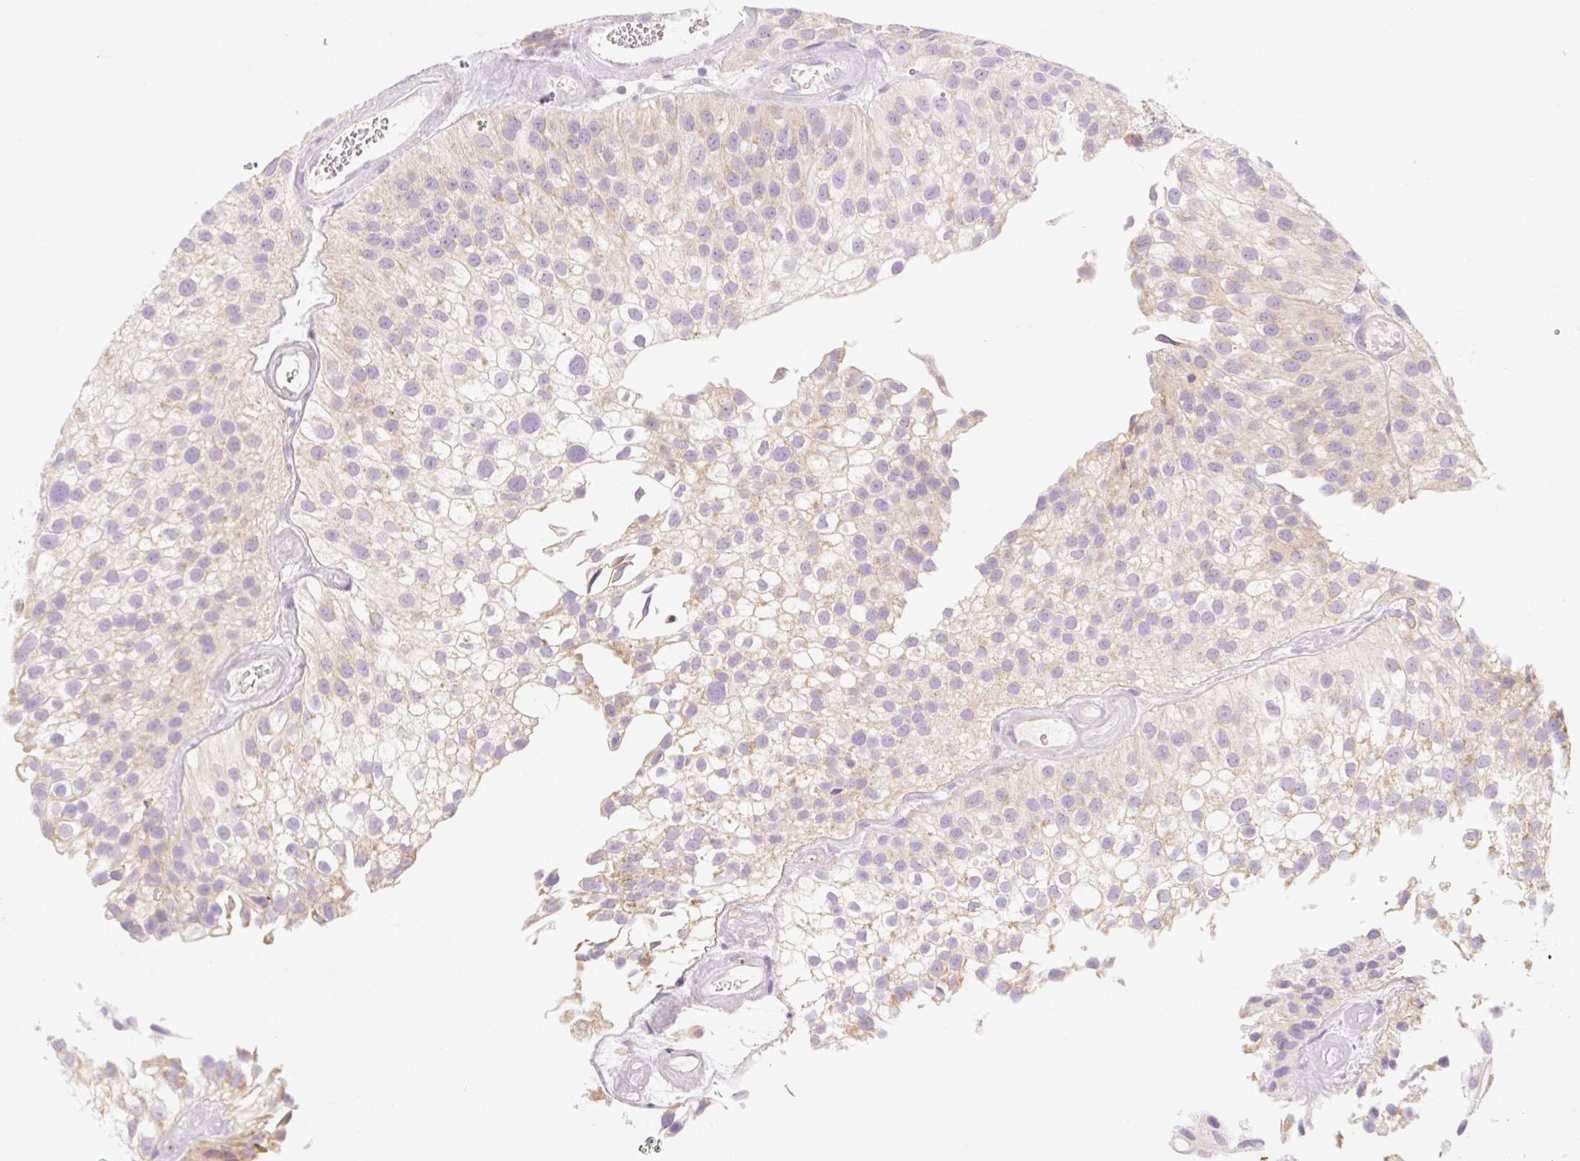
{"staining": {"intensity": "weak", "quantity": ">75%", "location": "cytoplasmic/membranous"}, "tissue": "urothelial cancer", "cell_type": "Tumor cells", "image_type": "cancer", "snomed": [{"axis": "morphology", "description": "Urothelial carcinoma, NOS"}, {"axis": "topography", "description": "Urinary bladder"}], "caption": "Human transitional cell carcinoma stained with a brown dye exhibits weak cytoplasmic/membranous positive positivity in about >75% of tumor cells.", "gene": "MYO1D", "patient": {"sex": "male", "age": 87}}